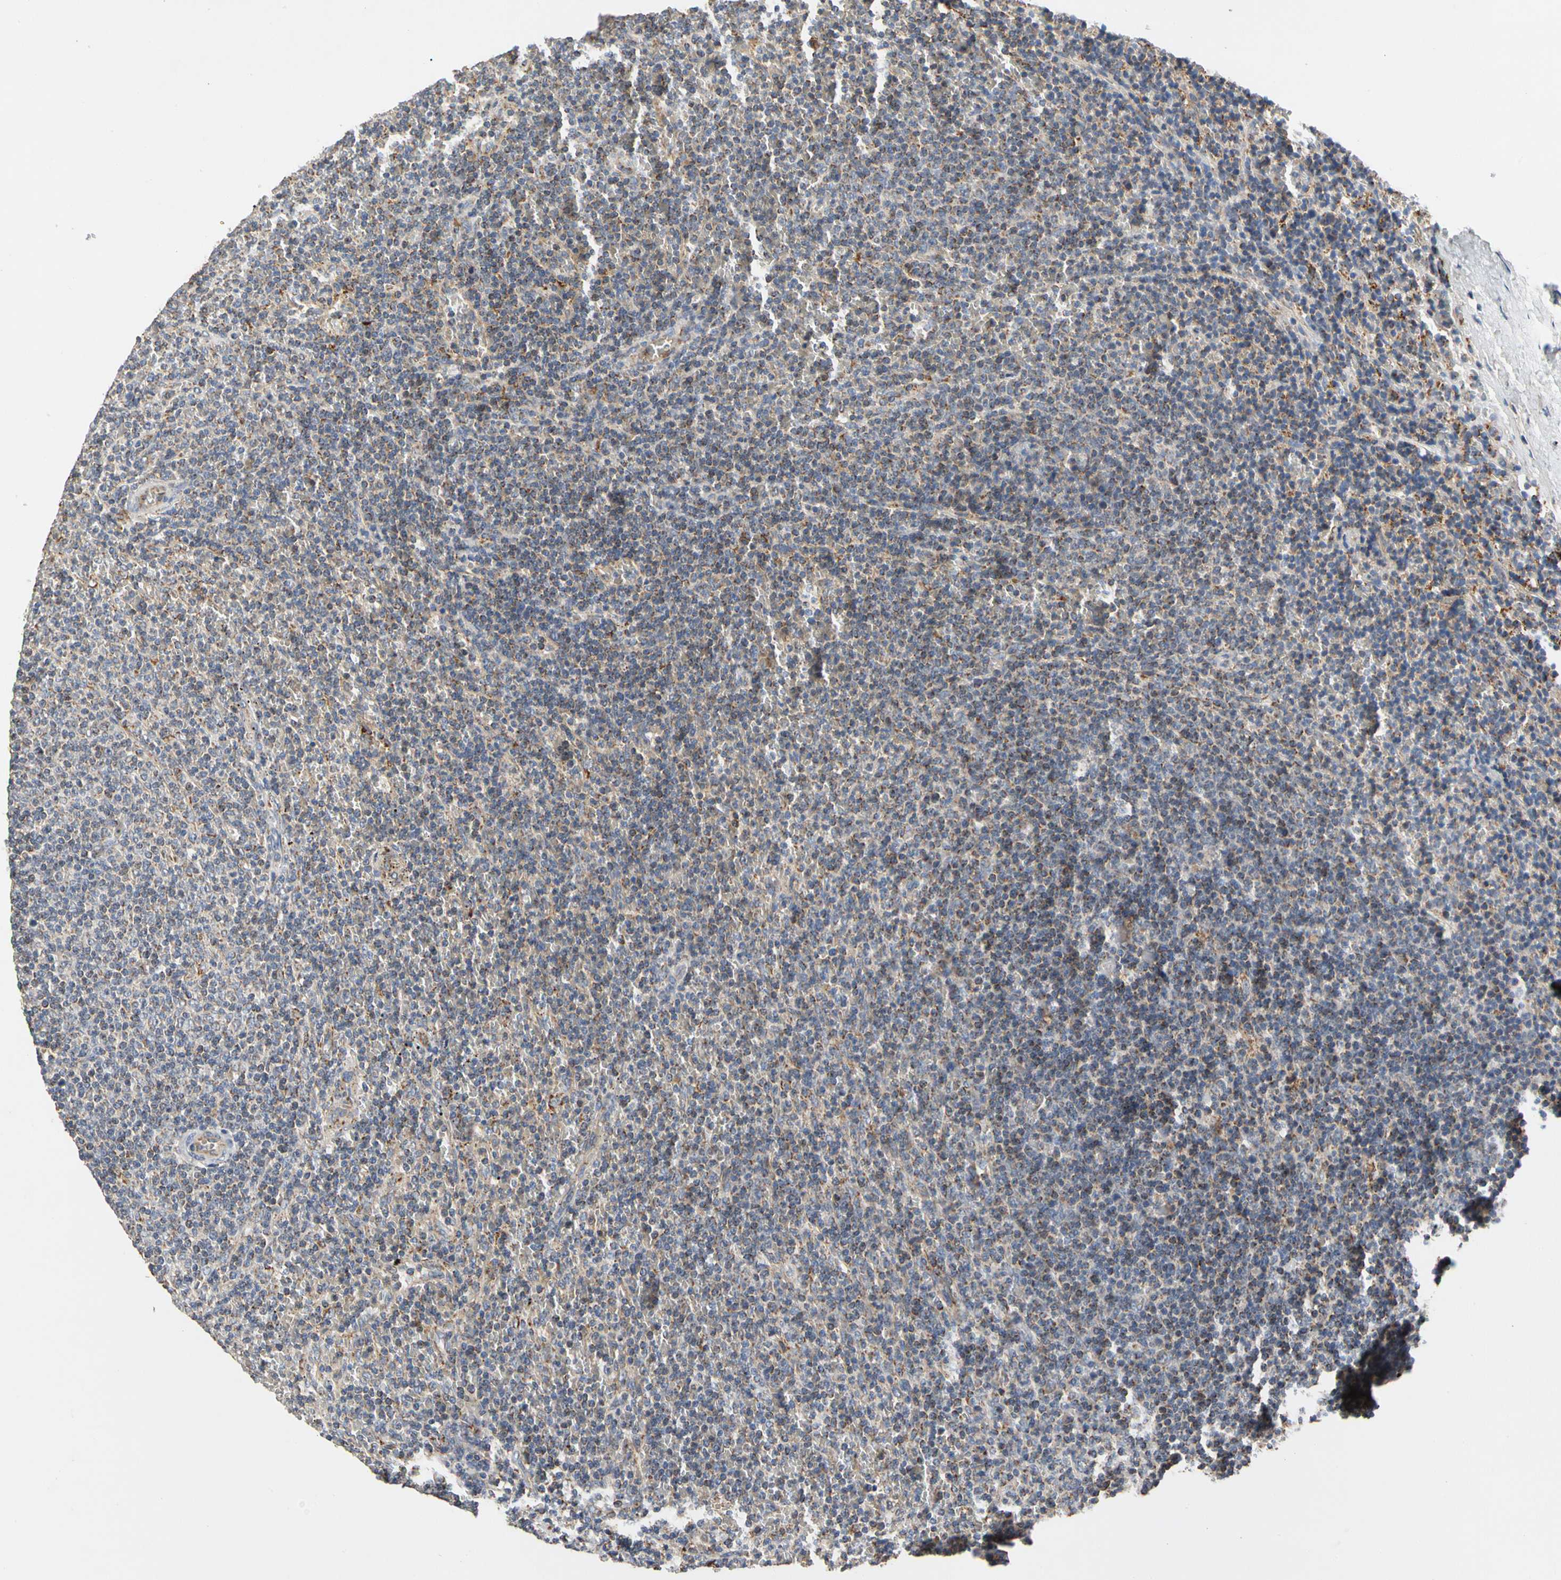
{"staining": {"intensity": "weak", "quantity": "<25%", "location": "cytoplasmic/membranous"}, "tissue": "lymphoma", "cell_type": "Tumor cells", "image_type": "cancer", "snomed": [{"axis": "morphology", "description": "Malignant lymphoma, non-Hodgkin's type, Low grade"}, {"axis": "topography", "description": "Spleen"}], "caption": "Photomicrograph shows no significant protein staining in tumor cells of lymphoma.", "gene": "GPD2", "patient": {"sex": "female", "age": 50}}